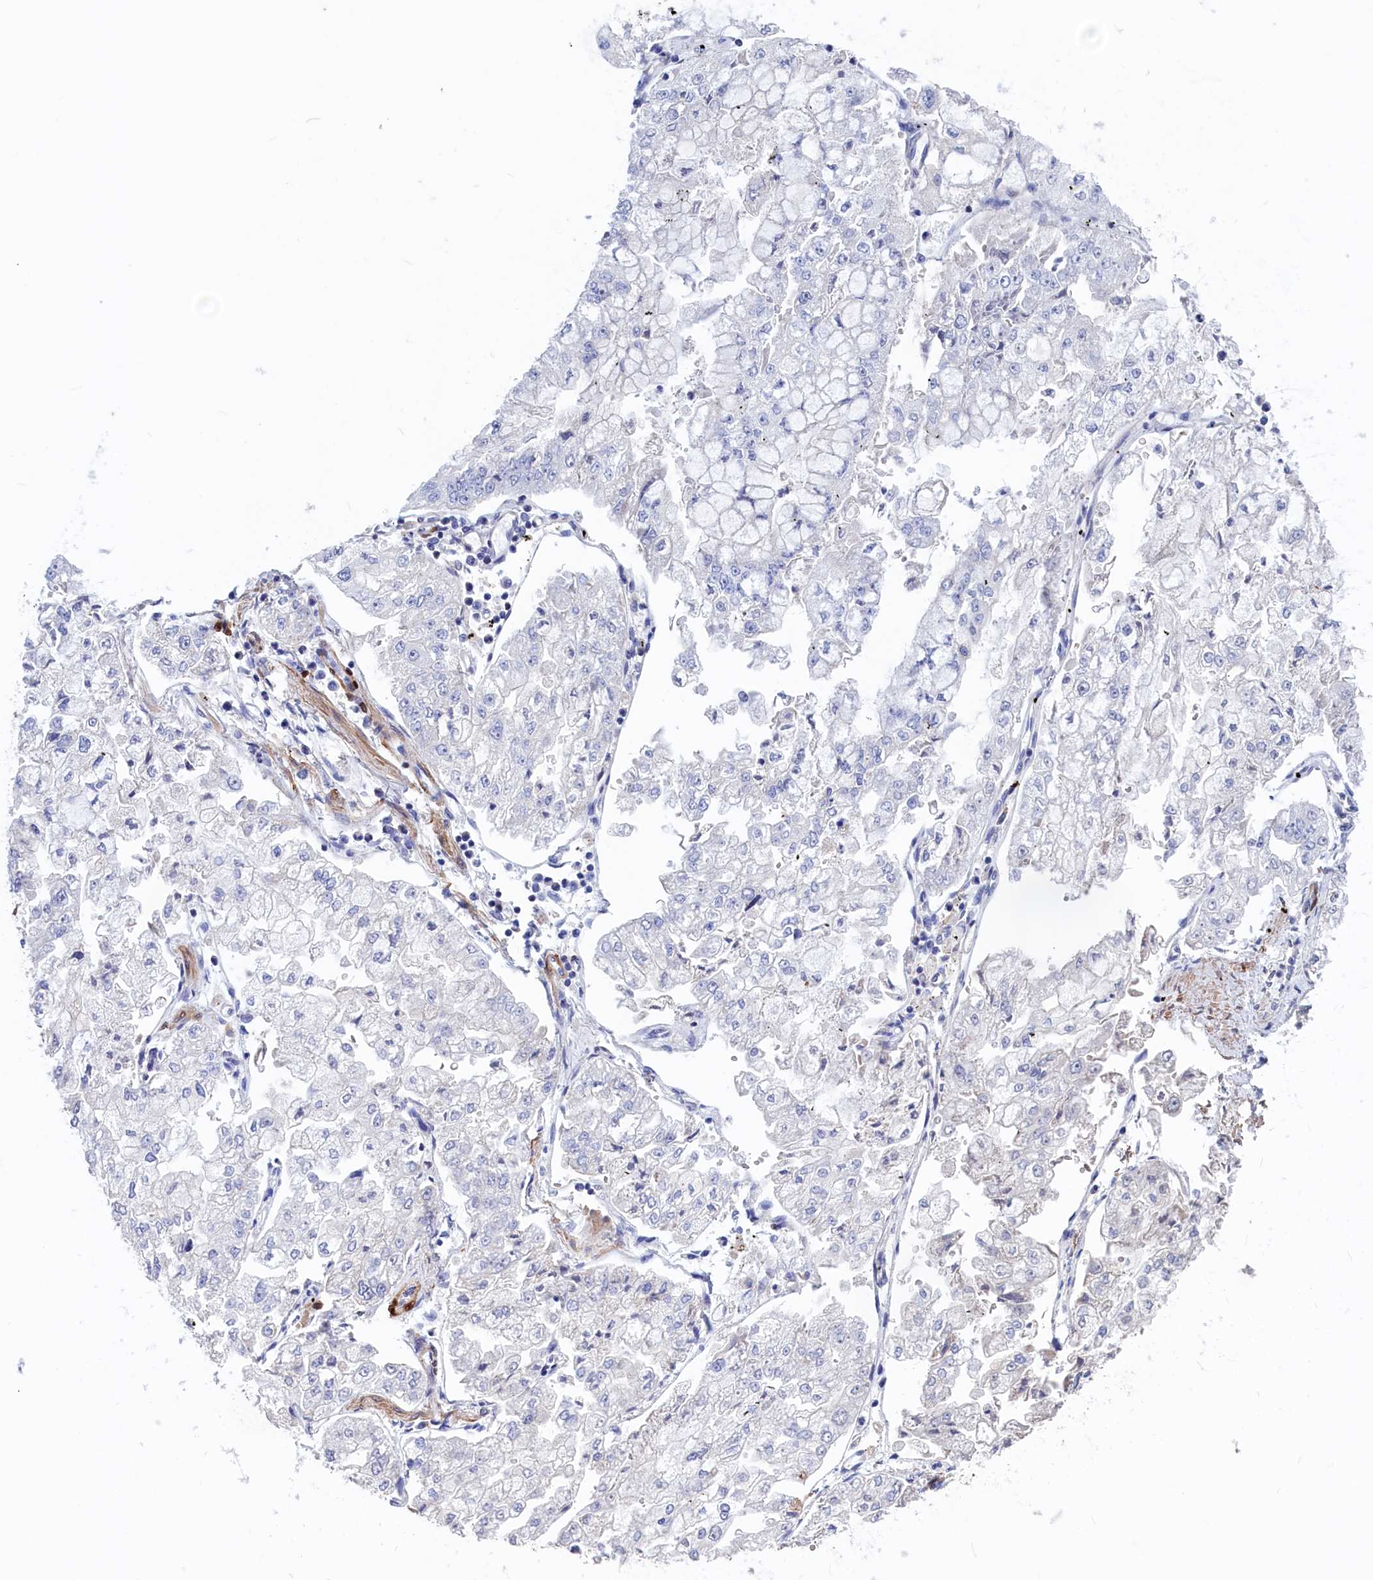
{"staining": {"intensity": "negative", "quantity": "none", "location": "none"}, "tissue": "stomach cancer", "cell_type": "Tumor cells", "image_type": "cancer", "snomed": [{"axis": "morphology", "description": "Adenocarcinoma, NOS"}, {"axis": "topography", "description": "Stomach"}], "caption": "Human stomach adenocarcinoma stained for a protein using immunohistochemistry (IHC) demonstrates no expression in tumor cells.", "gene": "CRIP1", "patient": {"sex": "male", "age": 76}}